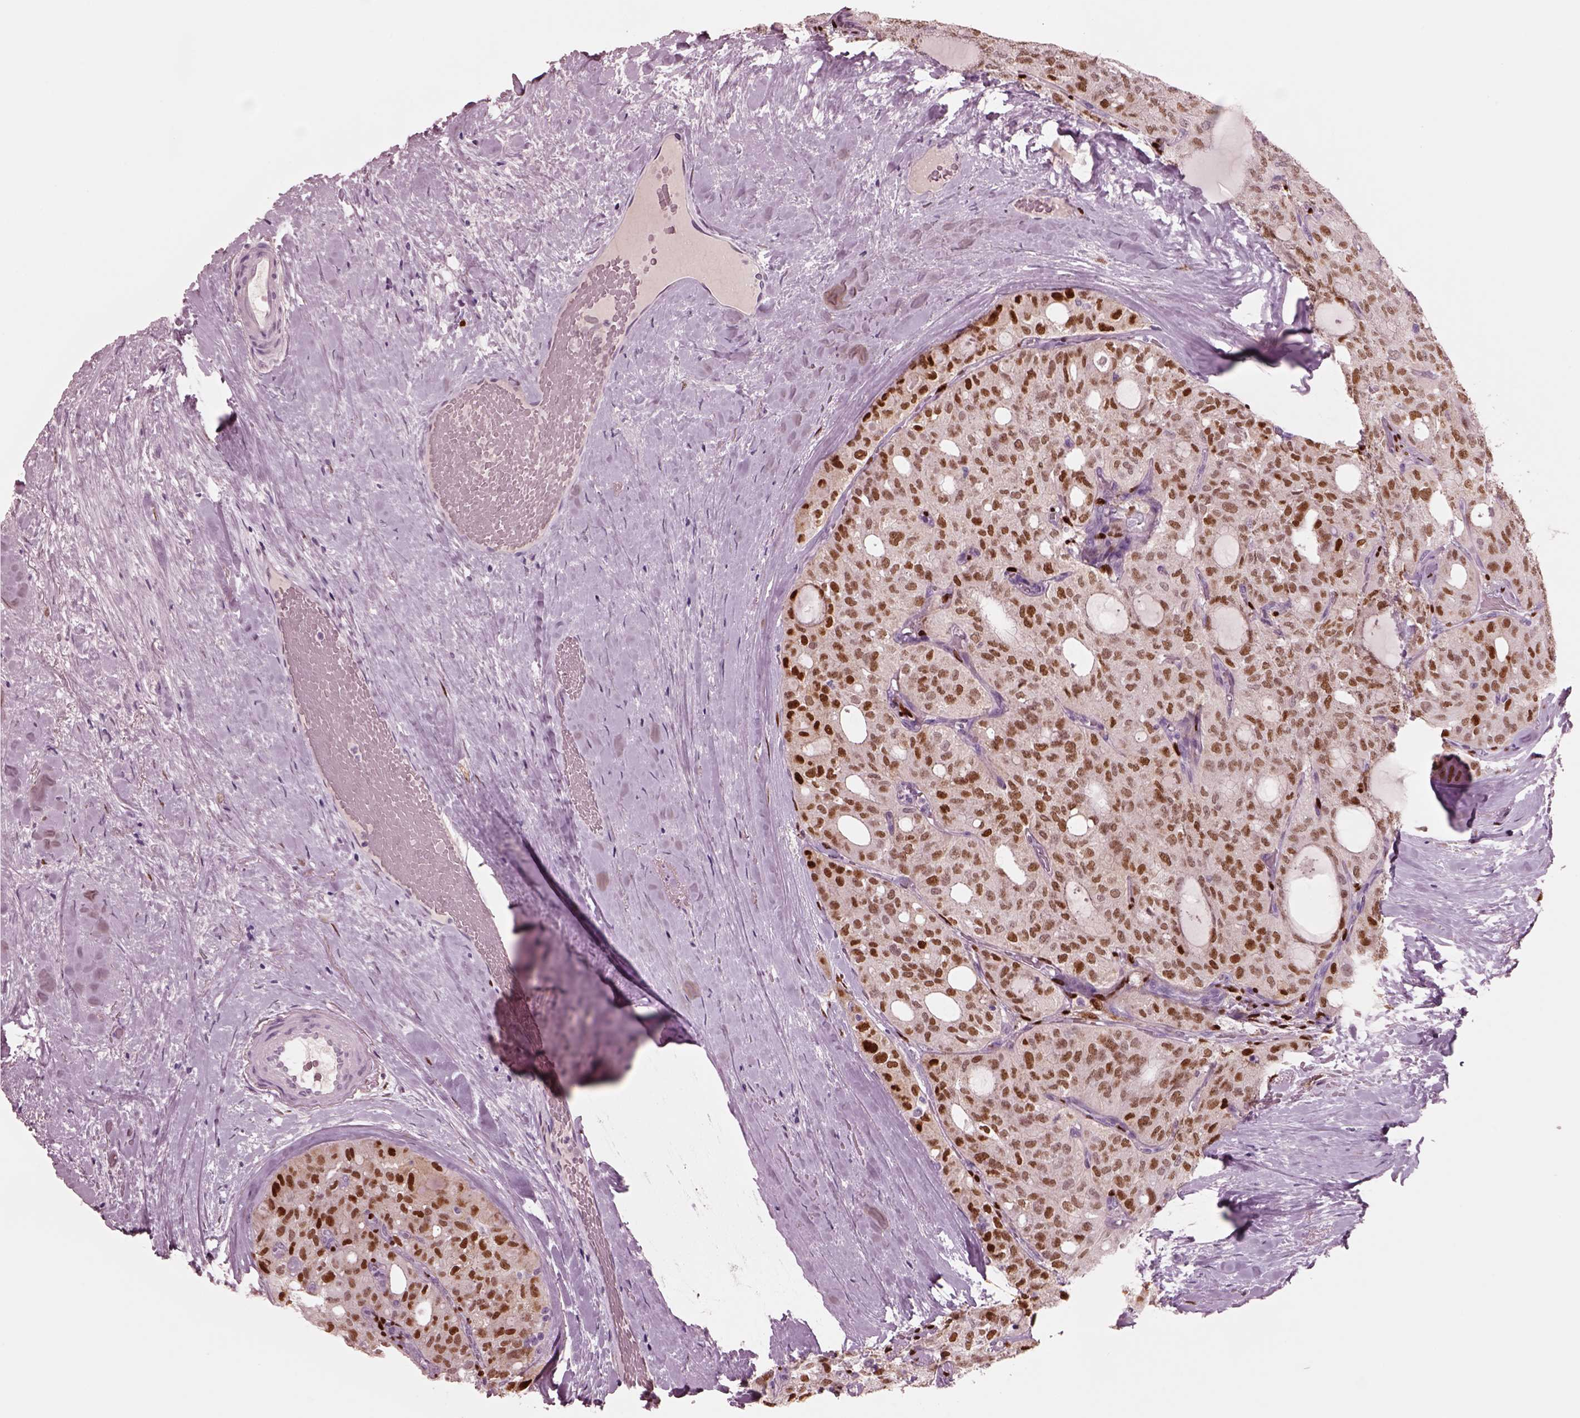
{"staining": {"intensity": "moderate", "quantity": ">75%", "location": "nuclear"}, "tissue": "thyroid cancer", "cell_type": "Tumor cells", "image_type": "cancer", "snomed": [{"axis": "morphology", "description": "Follicular adenoma carcinoma, NOS"}, {"axis": "topography", "description": "Thyroid gland"}], "caption": "Immunohistochemistry of human follicular adenoma carcinoma (thyroid) displays medium levels of moderate nuclear staining in about >75% of tumor cells.", "gene": "SOX9", "patient": {"sex": "male", "age": 75}}